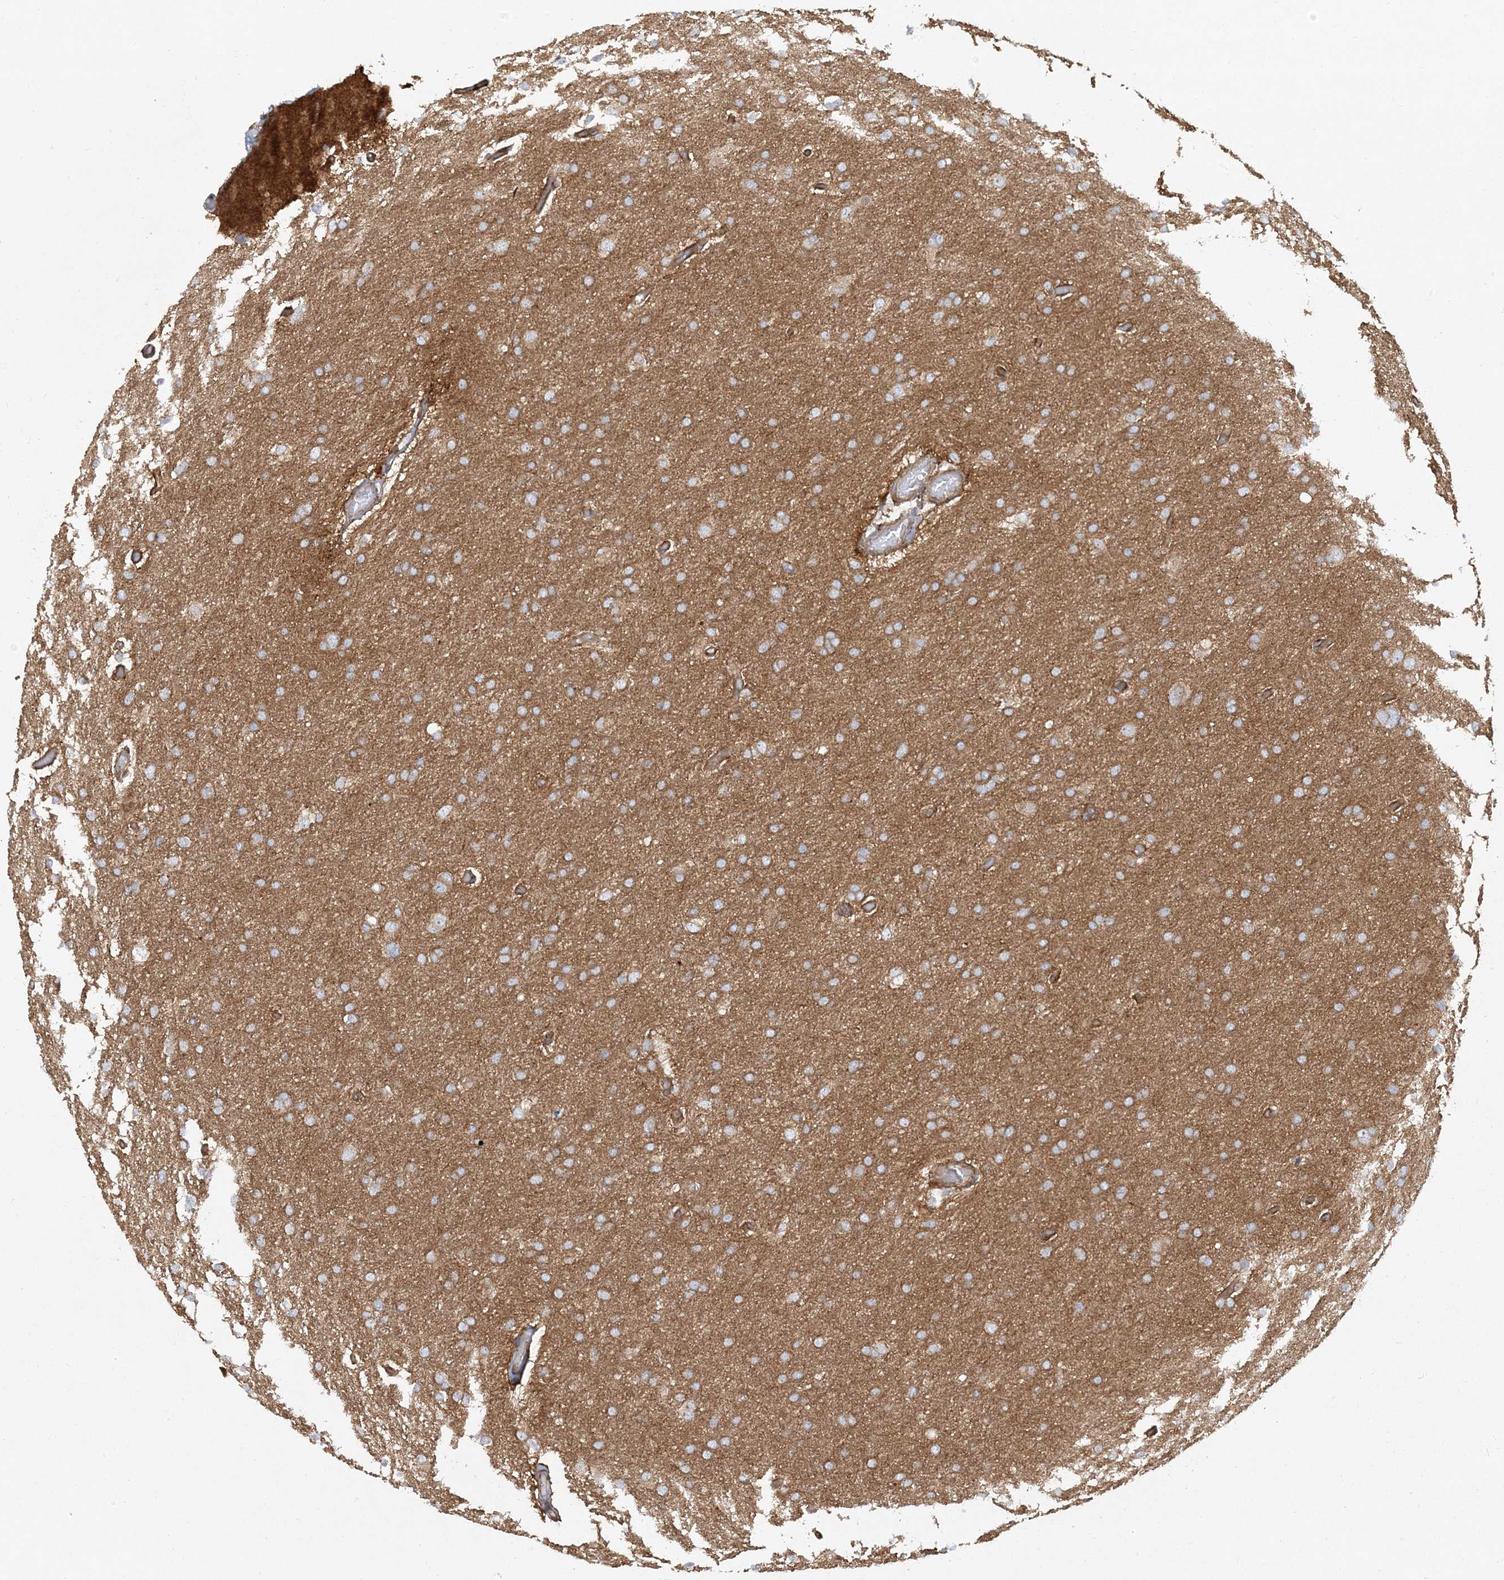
{"staining": {"intensity": "moderate", "quantity": "<25%", "location": "cytoplasmic/membranous"}, "tissue": "glioma", "cell_type": "Tumor cells", "image_type": "cancer", "snomed": [{"axis": "morphology", "description": "Glioma, malignant, High grade"}, {"axis": "topography", "description": "Cerebral cortex"}], "caption": "Malignant glioma (high-grade) stained with a protein marker displays moderate staining in tumor cells.", "gene": "ATP23", "patient": {"sex": "female", "age": 36}}